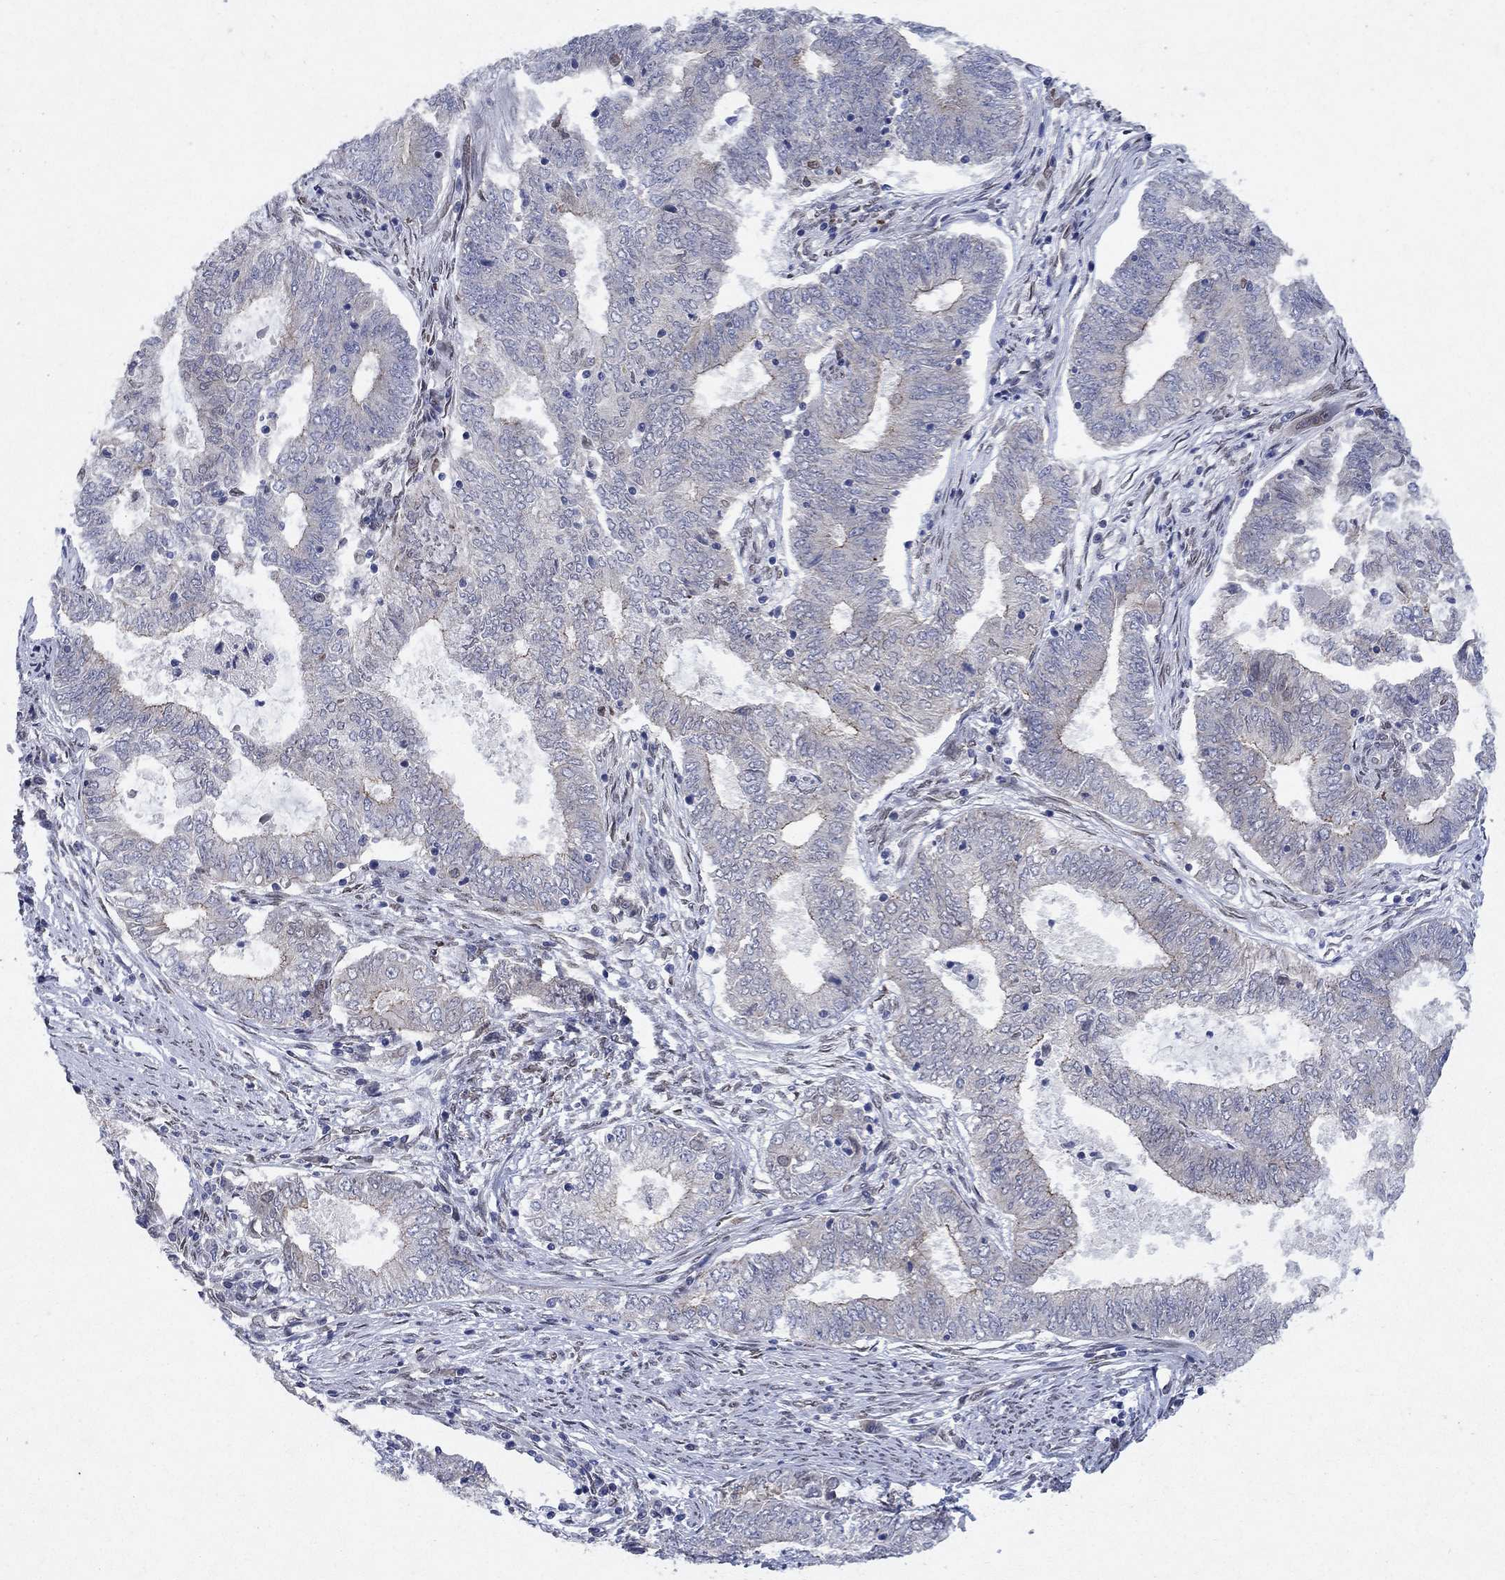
{"staining": {"intensity": "negative", "quantity": "none", "location": "none"}, "tissue": "endometrial cancer", "cell_type": "Tumor cells", "image_type": "cancer", "snomed": [{"axis": "morphology", "description": "Adenocarcinoma, NOS"}, {"axis": "topography", "description": "Endometrium"}], "caption": "DAB (3,3'-diaminobenzidine) immunohistochemical staining of endometrial adenocarcinoma displays no significant expression in tumor cells.", "gene": "EMC9", "patient": {"sex": "female", "age": 62}}